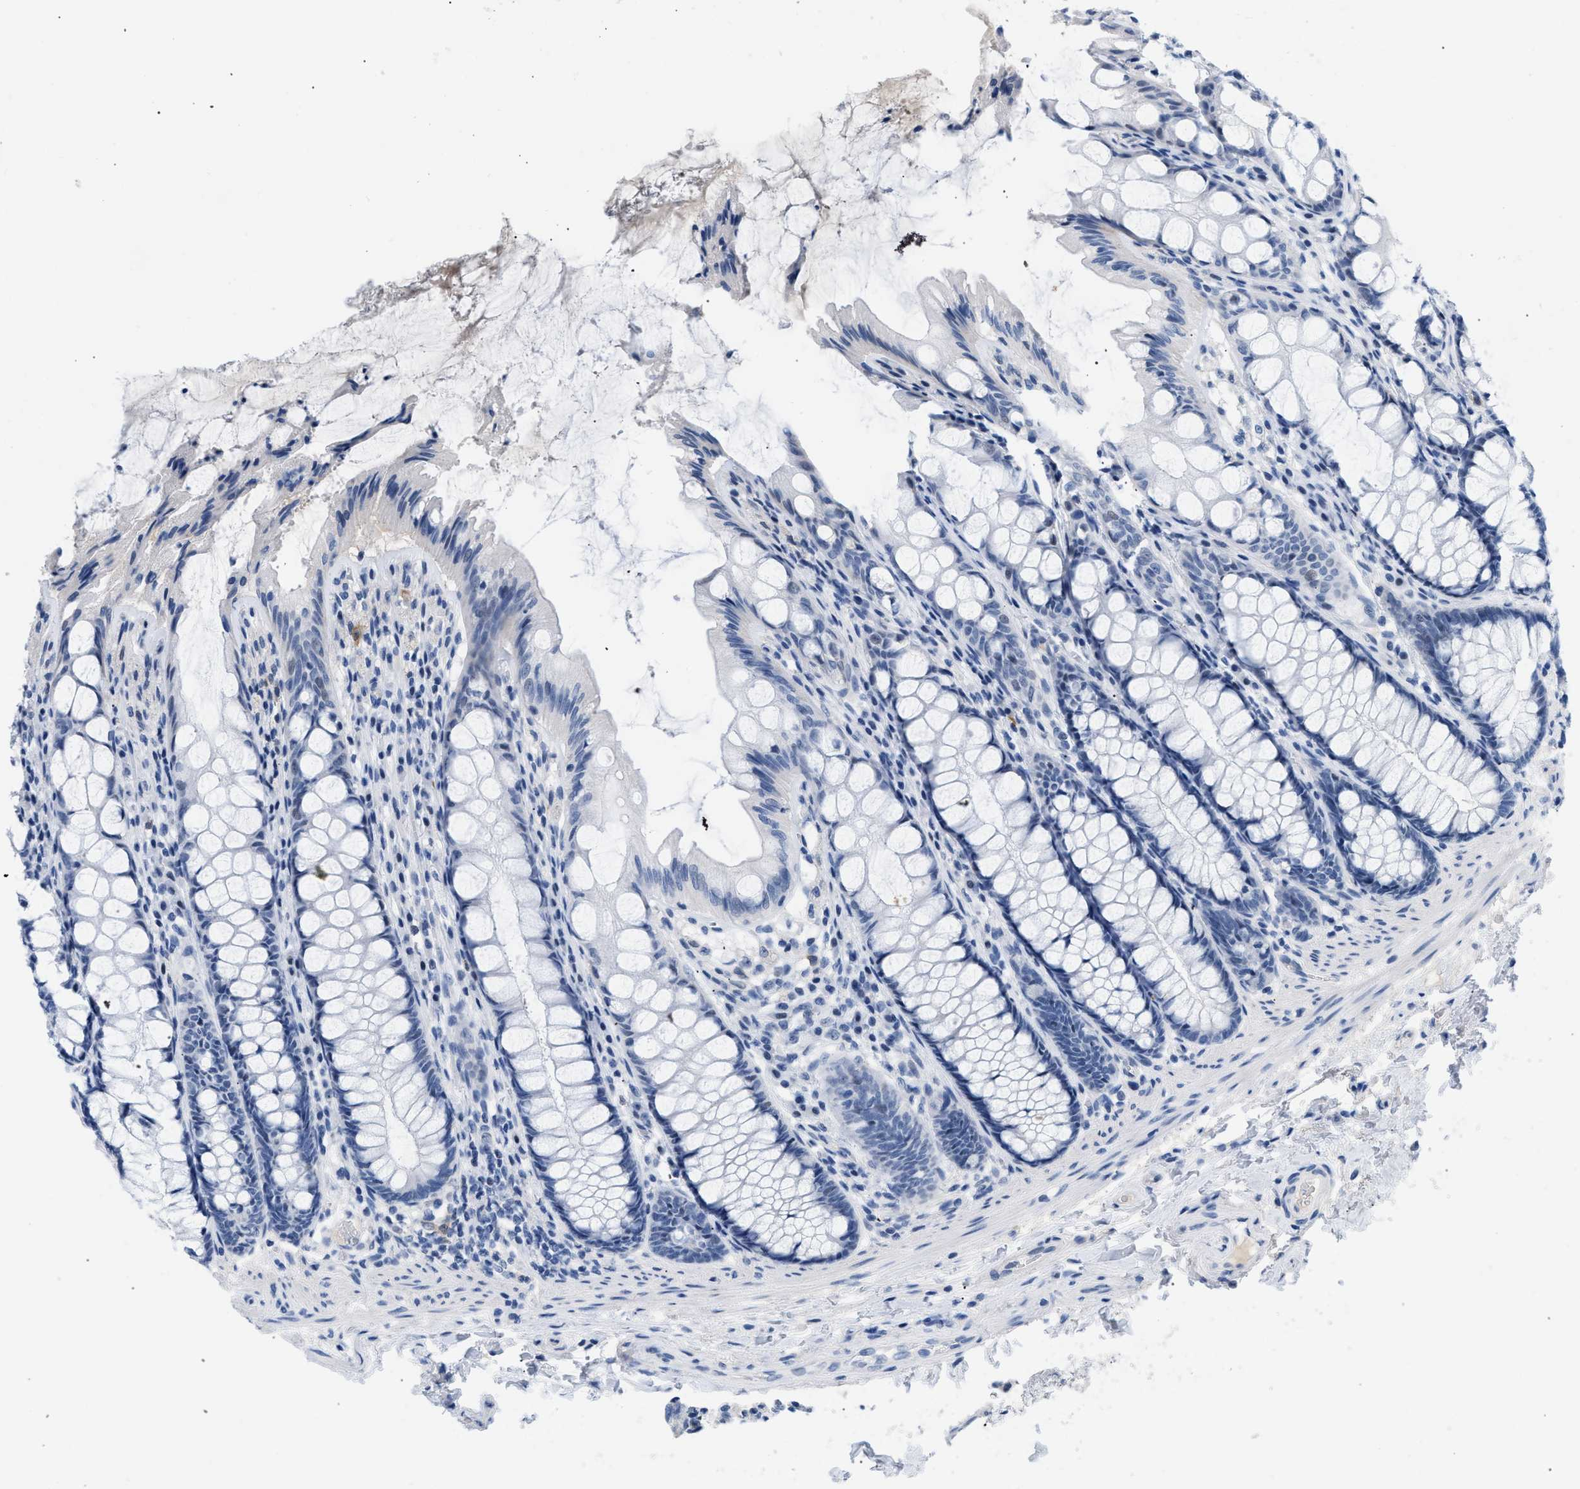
{"staining": {"intensity": "negative", "quantity": "none", "location": "none"}, "tissue": "colon", "cell_type": "Endothelial cells", "image_type": "normal", "snomed": [{"axis": "morphology", "description": "Normal tissue, NOS"}, {"axis": "topography", "description": "Colon"}], "caption": "The IHC micrograph has no significant expression in endothelial cells of colon.", "gene": "BOLL", "patient": {"sex": "male", "age": 47}}